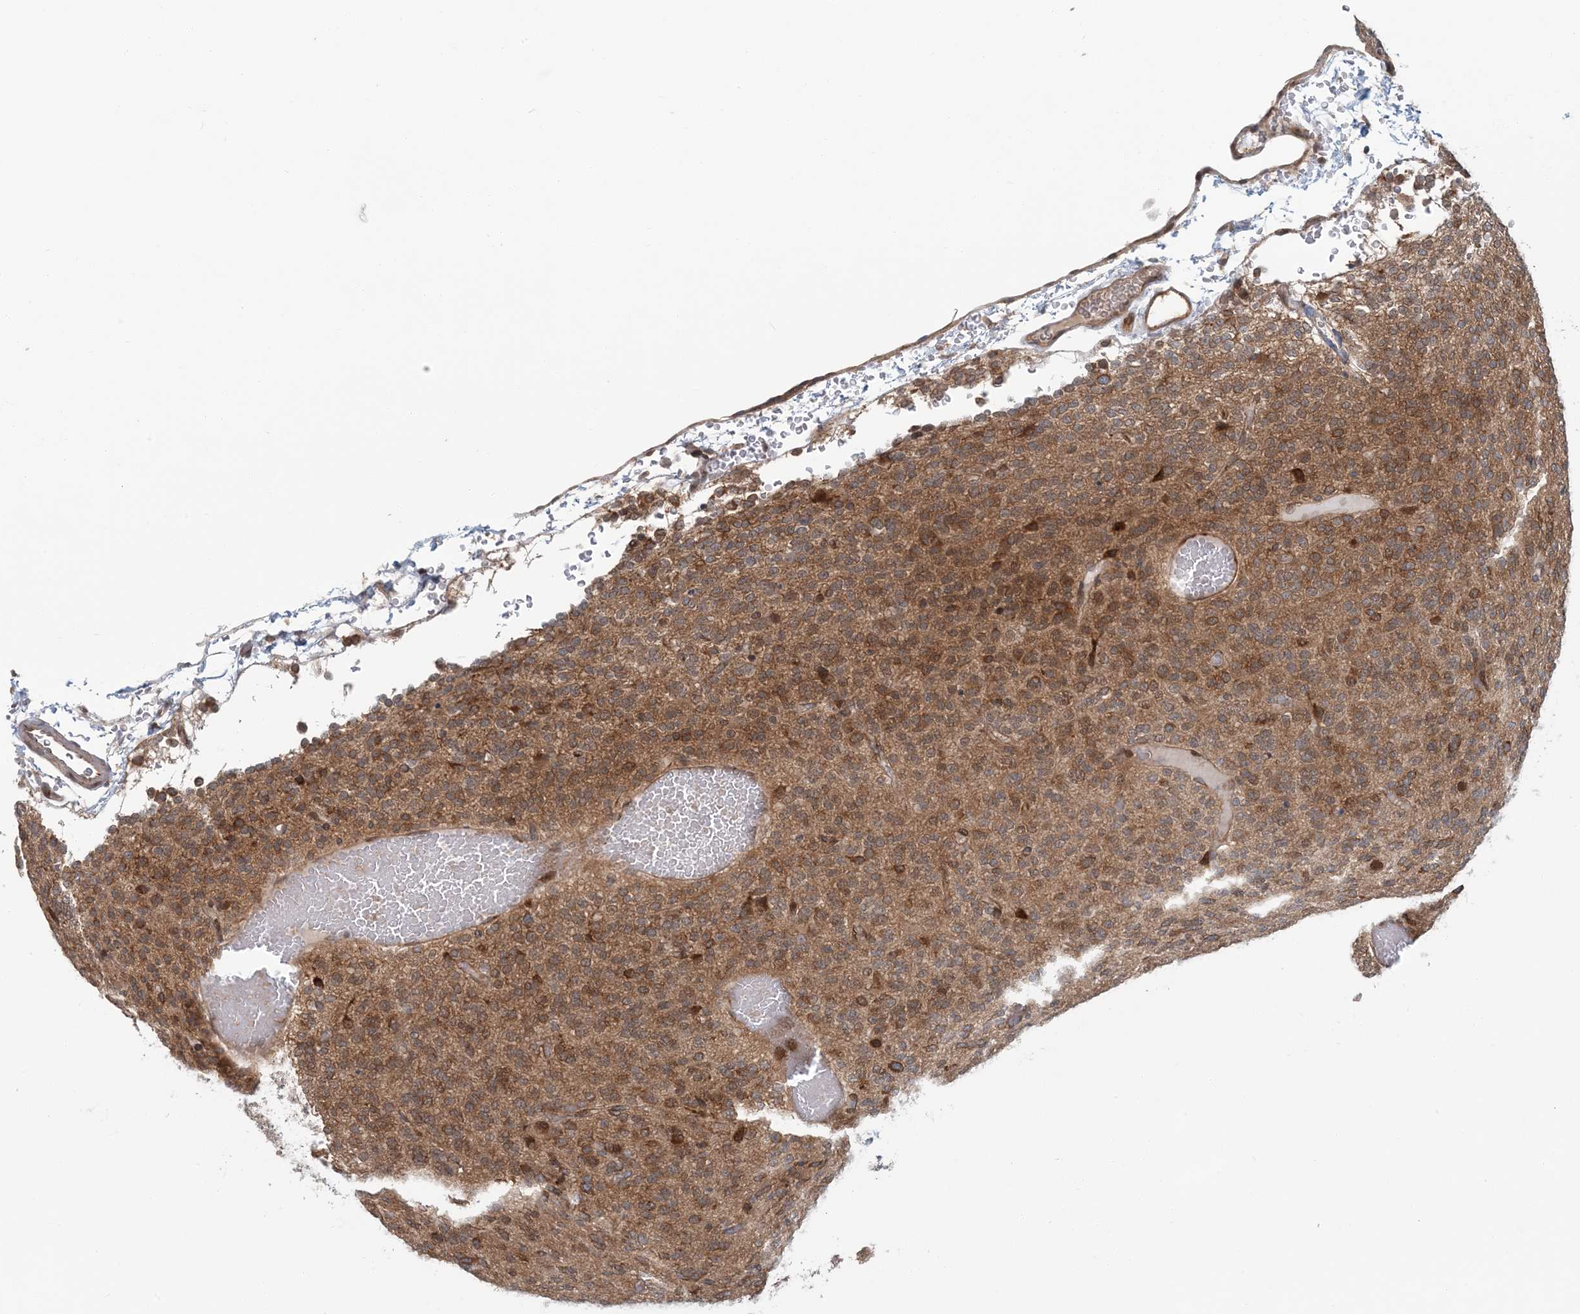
{"staining": {"intensity": "moderate", "quantity": ">75%", "location": "cytoplasmic/membranous"}, "tissue": "glioma", "cell_type": "Tumor cells", "image_type": "cancer", "snomed": [{"axis": "morphology", "description": "Glioma, malignant, Low grade"}, {"axis": "topography", "description": "Brain"}], "caption": "Glioma tissue shows moderate cytoplasmic/membranous positivity in approximately >75% of tumor cells", "gene": "ATP13A2", "patient": {"sex": "male", "age": 38}}